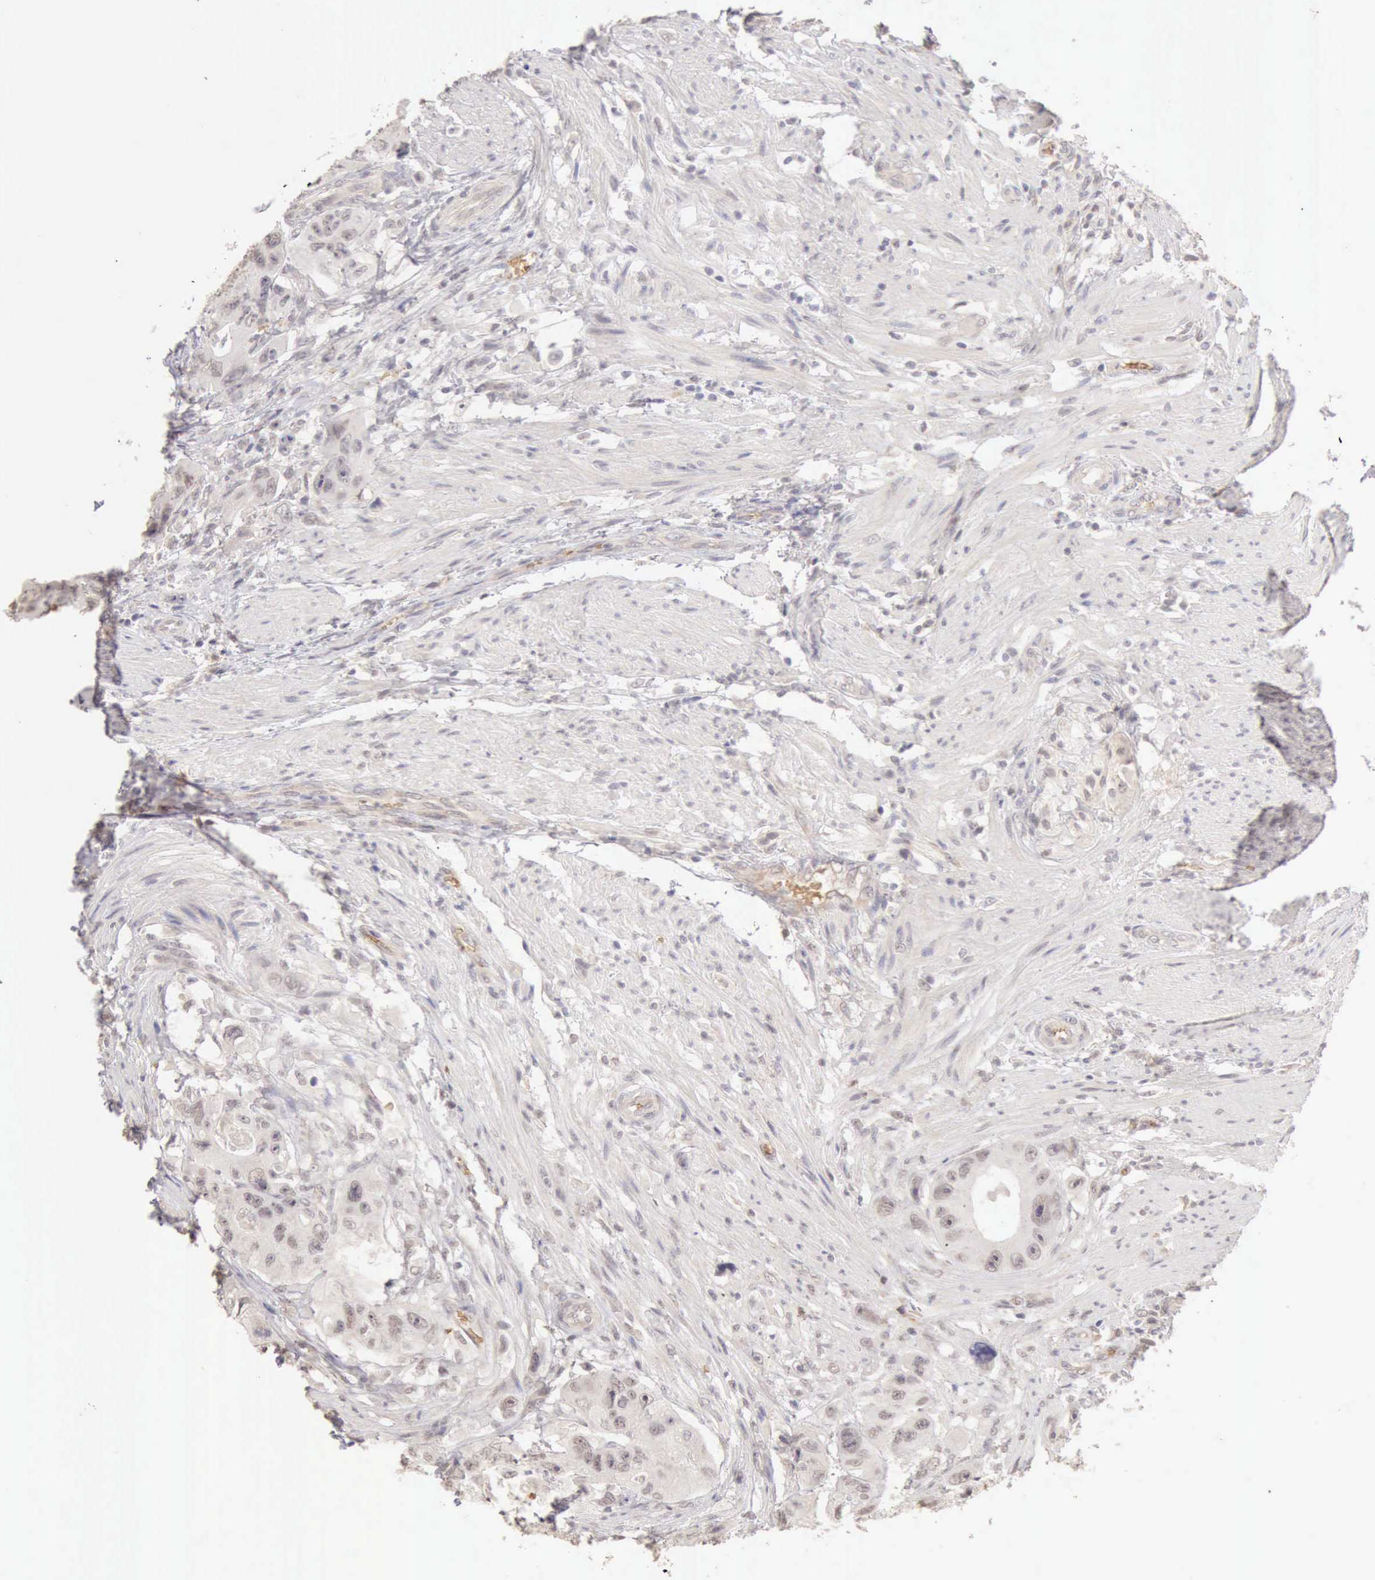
{"staining": {"intensity": "weak", "quantity": ">75%", "location": "nuclear"}, "tissue": "colorectal cancer", "cell_type": "Tumor cells", "image_type": "cancer", "snomed": [{"axis": "morphology", "description": "Adenocarcinoma, NOS"}, {"axis": "topography", "description": "Colon"}], "caption": "Protein expression analysis of colorectal cancer (adenocarcinoma) reveals weak nuclear expression in approximately >75% of tumor cells.", "gene": "CFI", "patient": {"sex": "female", "age": 46}}